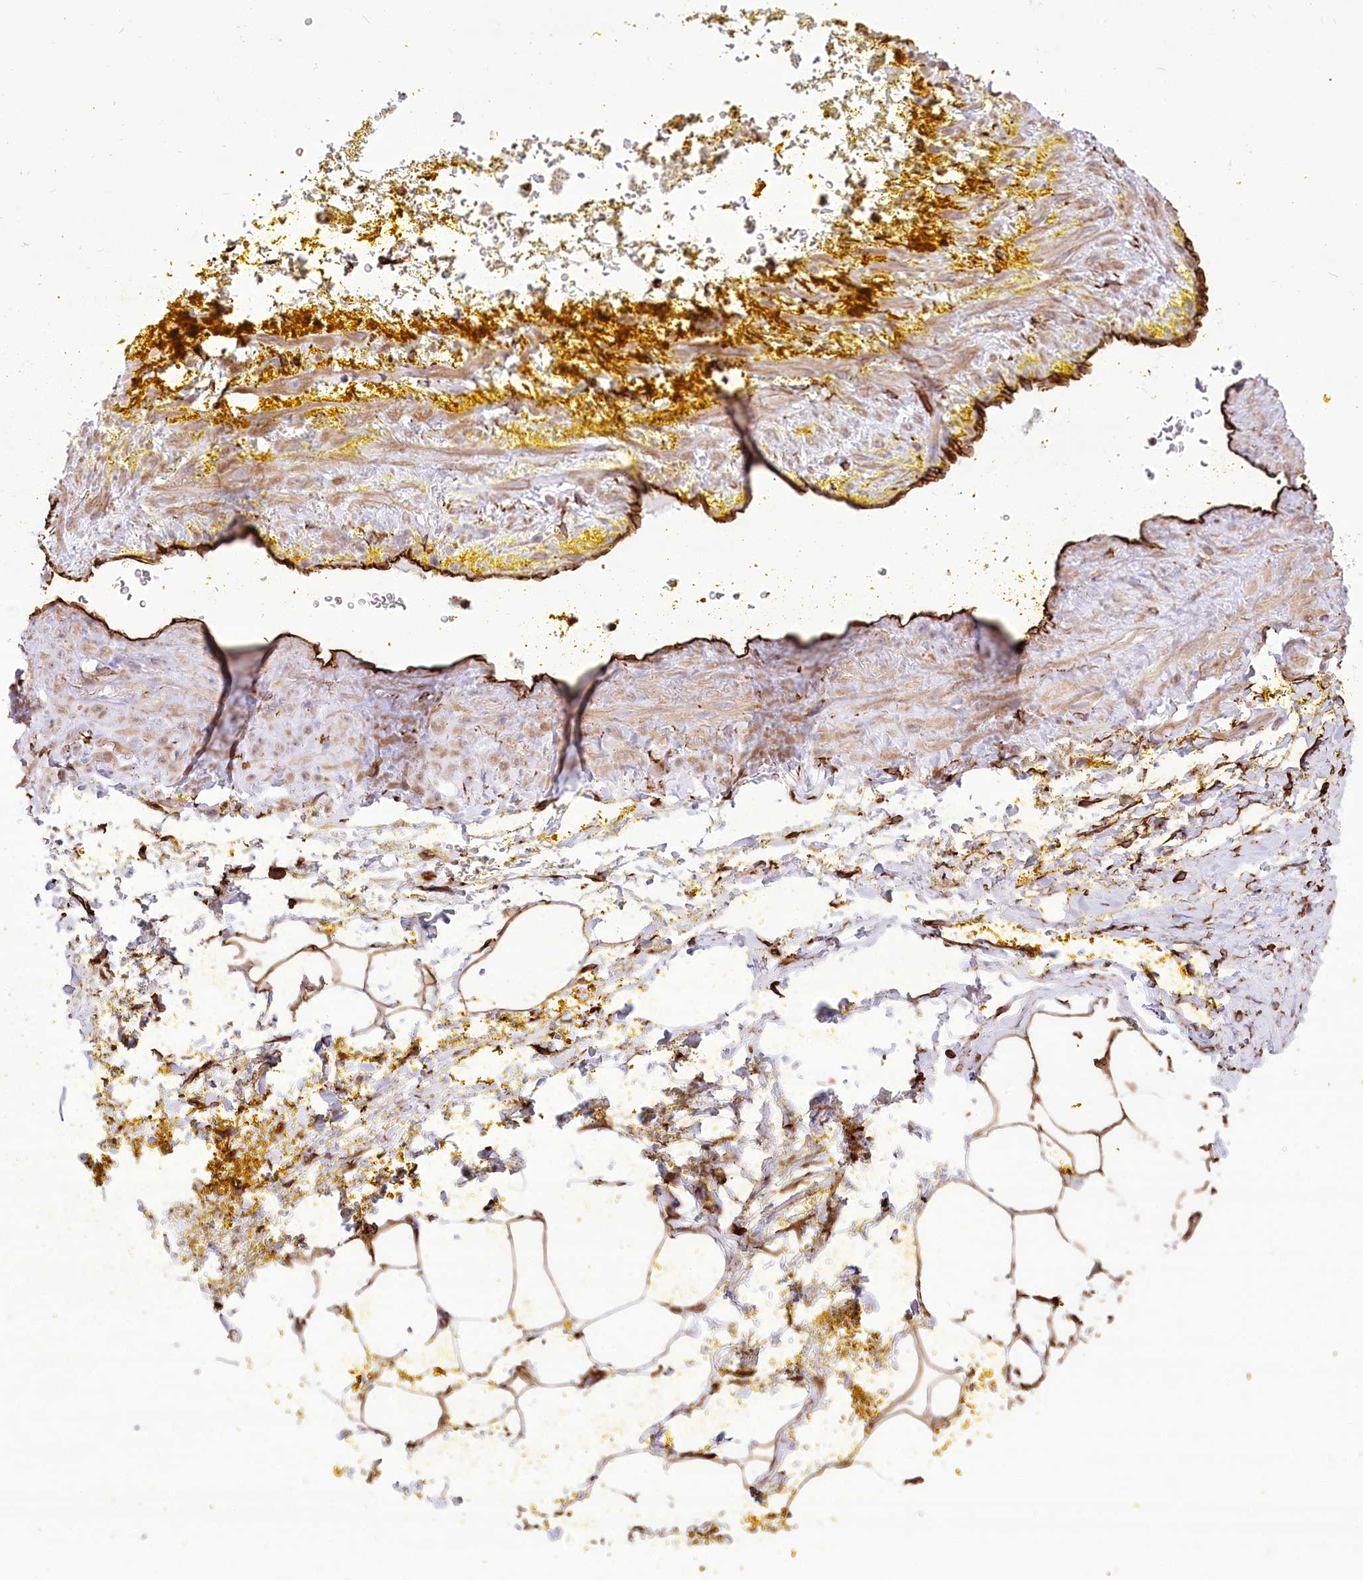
{"staining": {"intensity": "moderate", "quantity": ">75%", "location": "cytoplasmic/membranous"}, "tissue": "adipose tissue", "cell_type": "Adipocytes", "image_type": "normal", "snomed": [{"axis": "morphology", "description": "Normal tissue, NOS"}, {"axis": "morphology", "description": "Adenocarcinoma, Low grade"}, {"axis": "topography", "description": "Prostate"}, {"axis": "topography", "description": "Peripheral nerve tissue"}], "caption": "Immunohistochemistry (IHC) micrograph of unremarkable human adipose tissue stained for a protein (brown), which shows medium levels of moderate cytoplasmic/membranous positivity in approximately >75% of adipocytes.", "gene": "TTC1", "patient": {"sex": "male", "age": 63}}